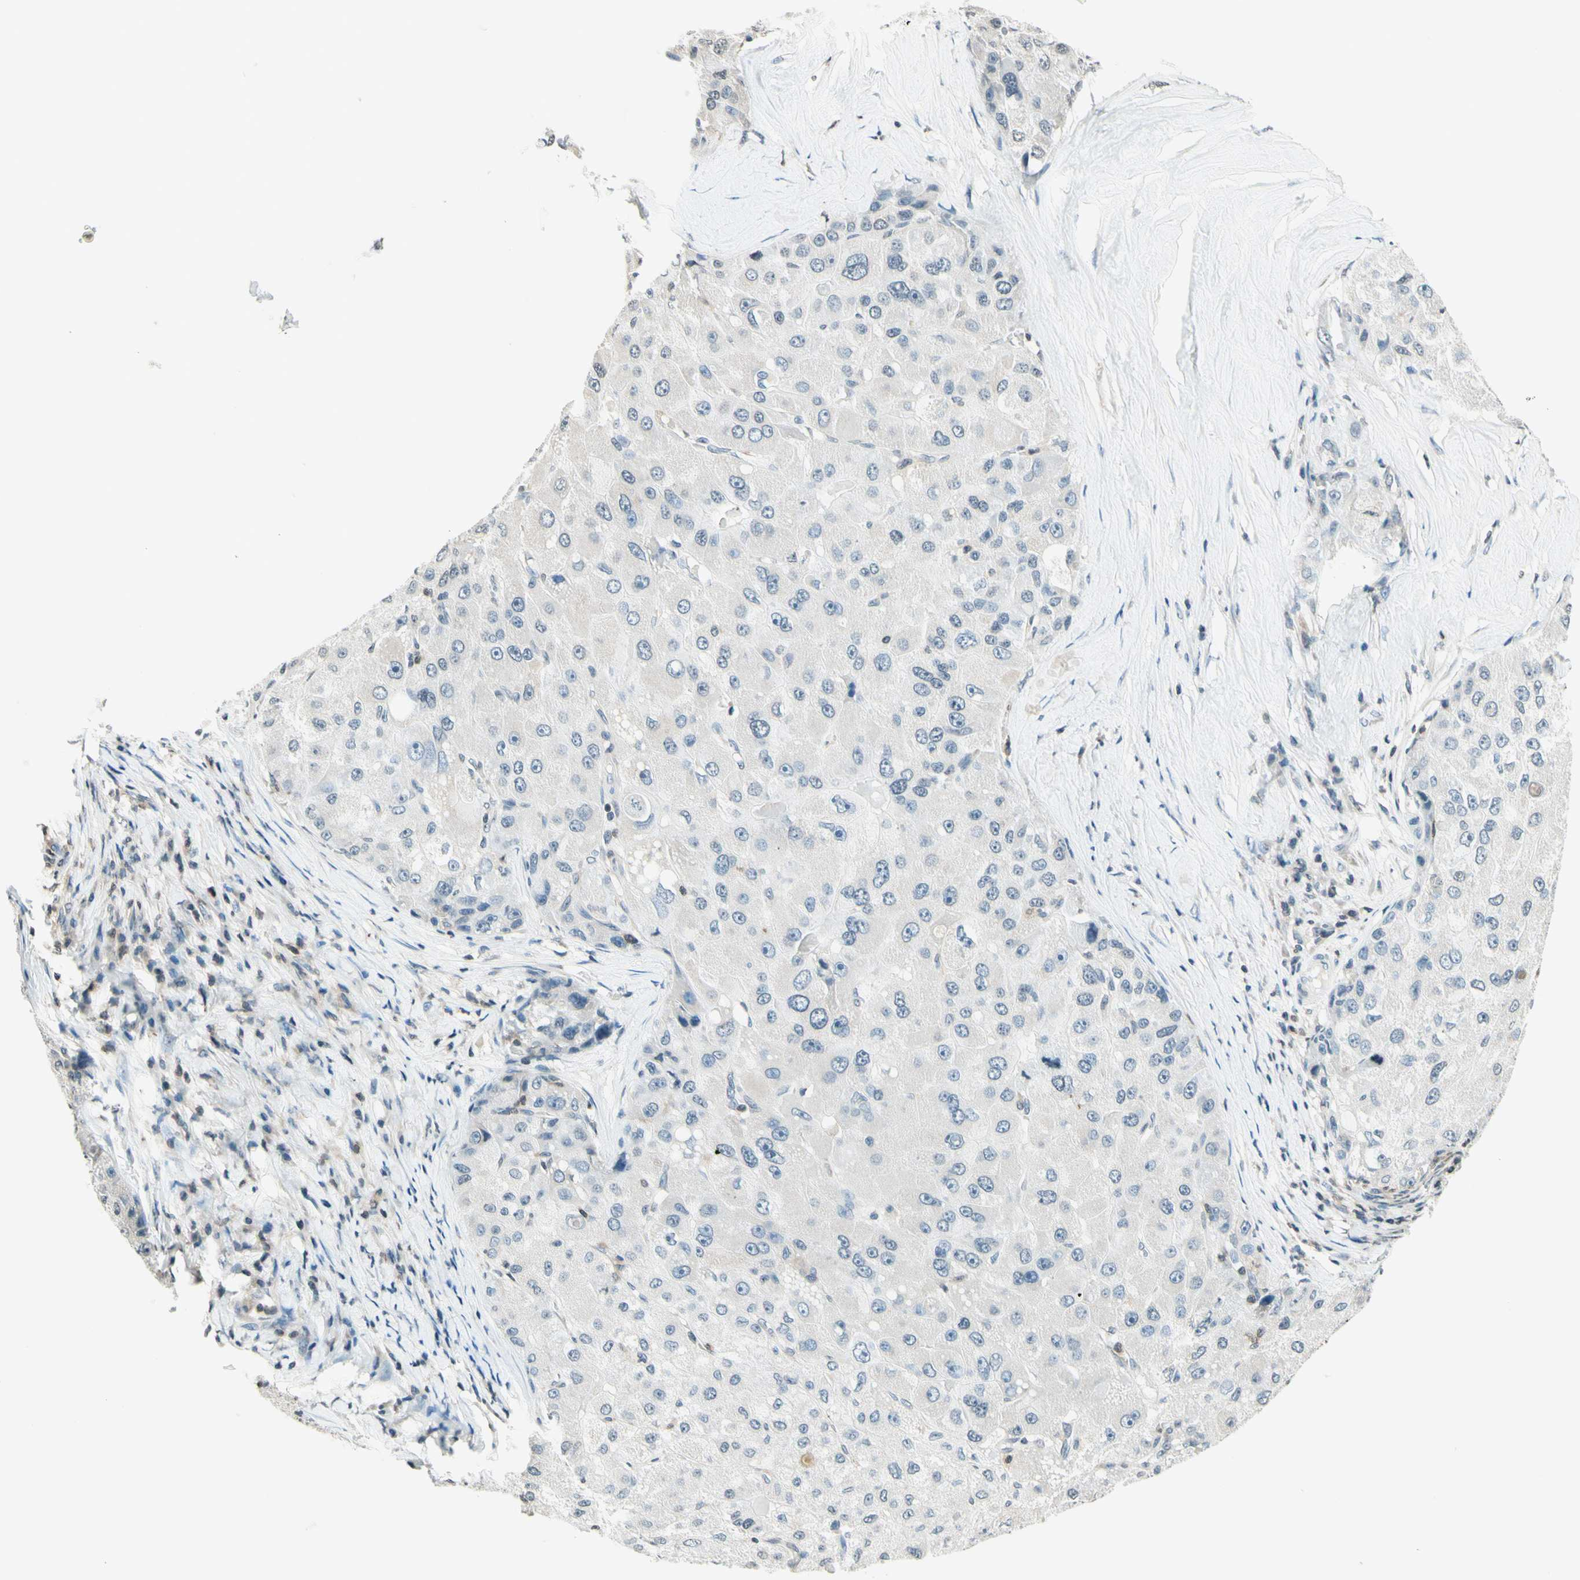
{"staining": {"intensity": "negative", "quantity": "none", "location": "none"}, "tissue": "liver cancer", "cell_type": "Tumor cells", "image_type": "cancer", "snomed": [{"axis": "morphology", "description": "Carcinoma, Hepatocellular, NOS"}, {"axis": "topography", "description": "Liver"}], "caption": "Tumor cells show no significant protein staining in liver cancer.", "gene": "WIPF1", "patient": {"sex": "male", "age": 80}}